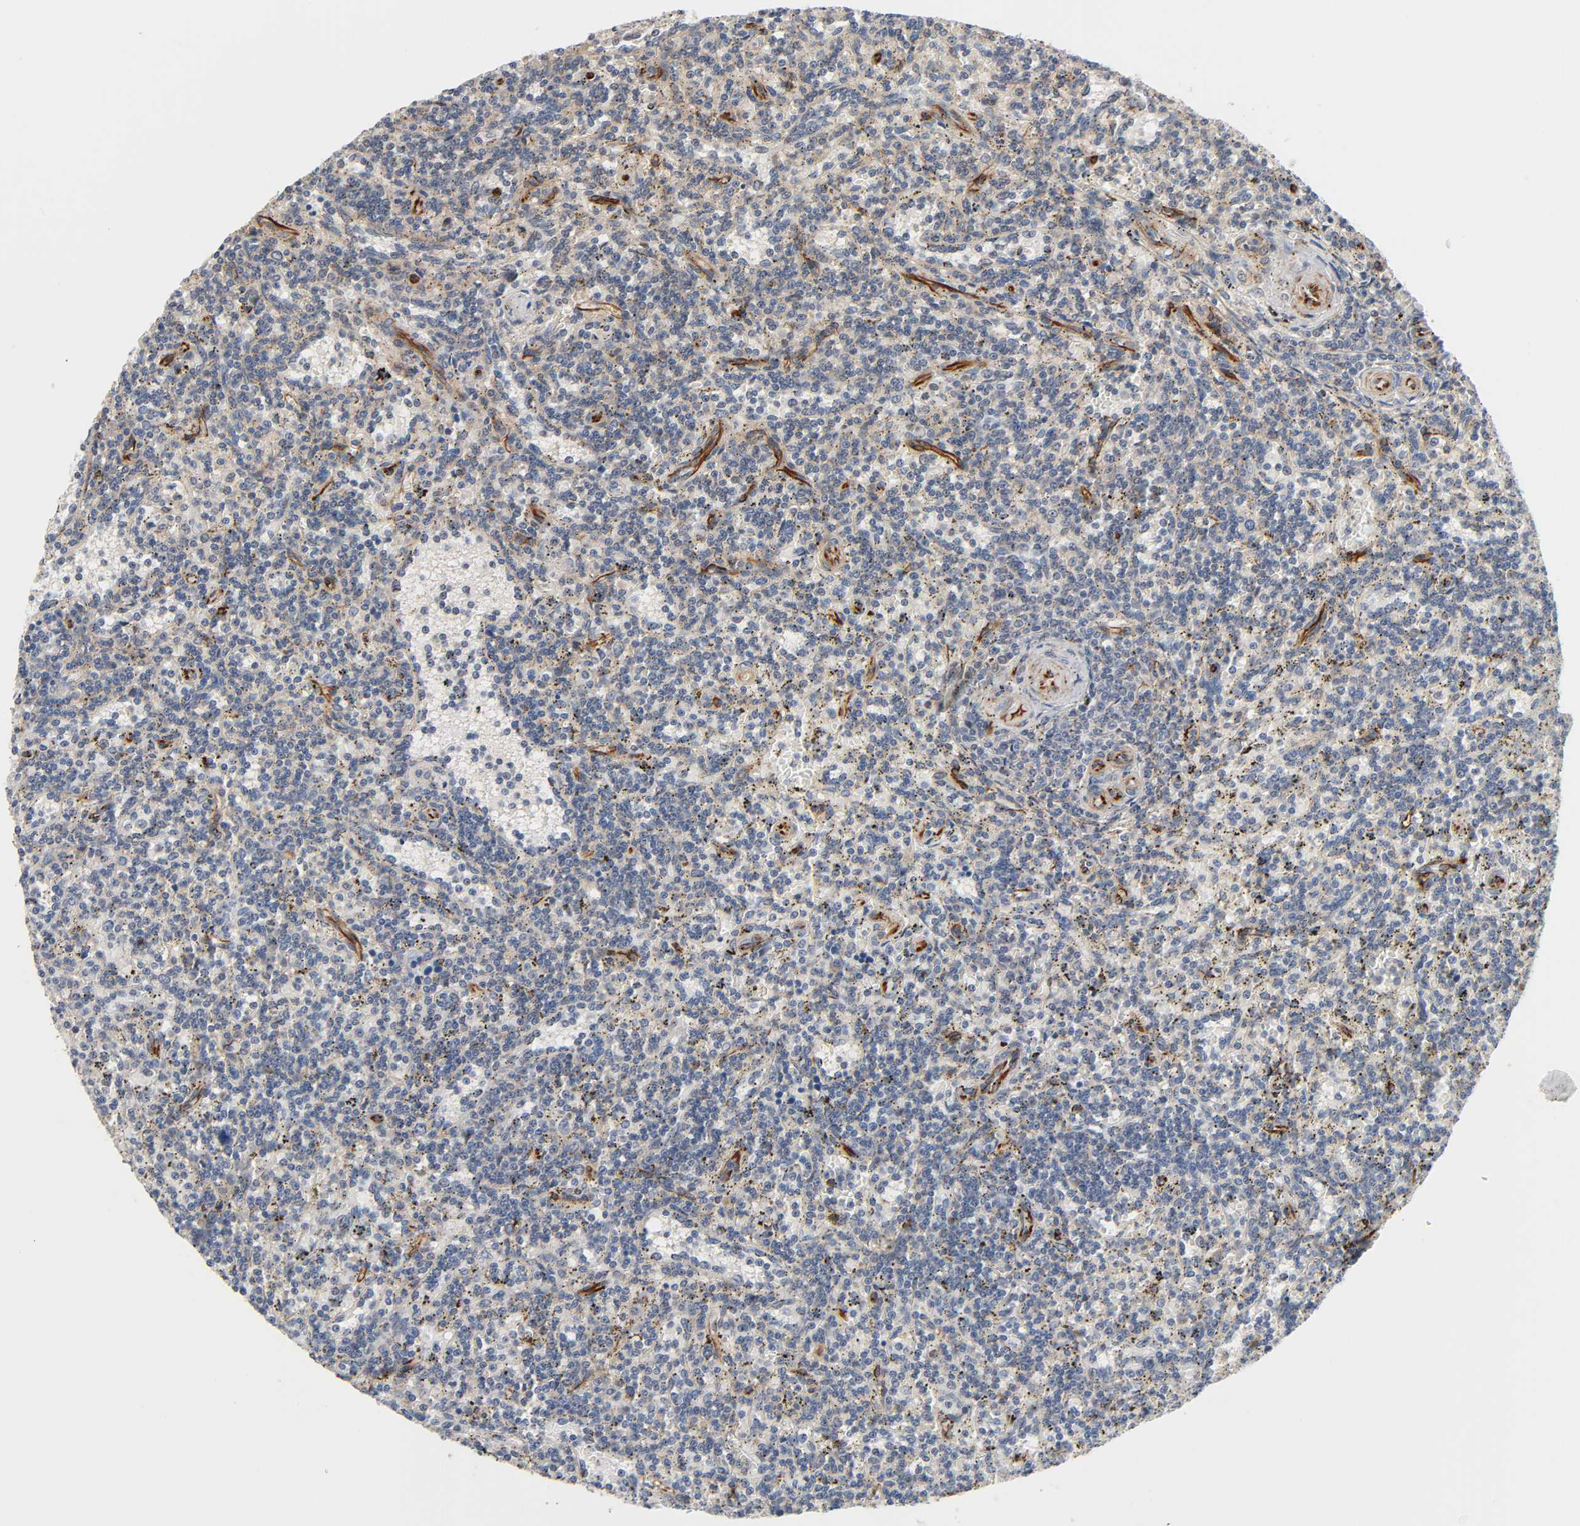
{"staining": {"intensity": "weak", "quantity": "25%-75%", "location": "cytoplasmic/membranous"}, "tissue": "lymphoma", "cell_type": "Tumor cells", "image_type": "cancer", "snomed": [{"axis": "morphology", "description": "Malignant lymphoma, non-Hodgkin's type, Low grade"}, {"axis": "topography", "description": "Spleen"}], "caption": "Immunohistochemical staining of malignant lymphoma, non-Hodgkin's type (low-grade) displays weak cytoplasmic/membranous protein expression in approximately 25%-75% of tumor cells.", "gene": "REEP6", "patient": {"sex": "male", "age": 73}}